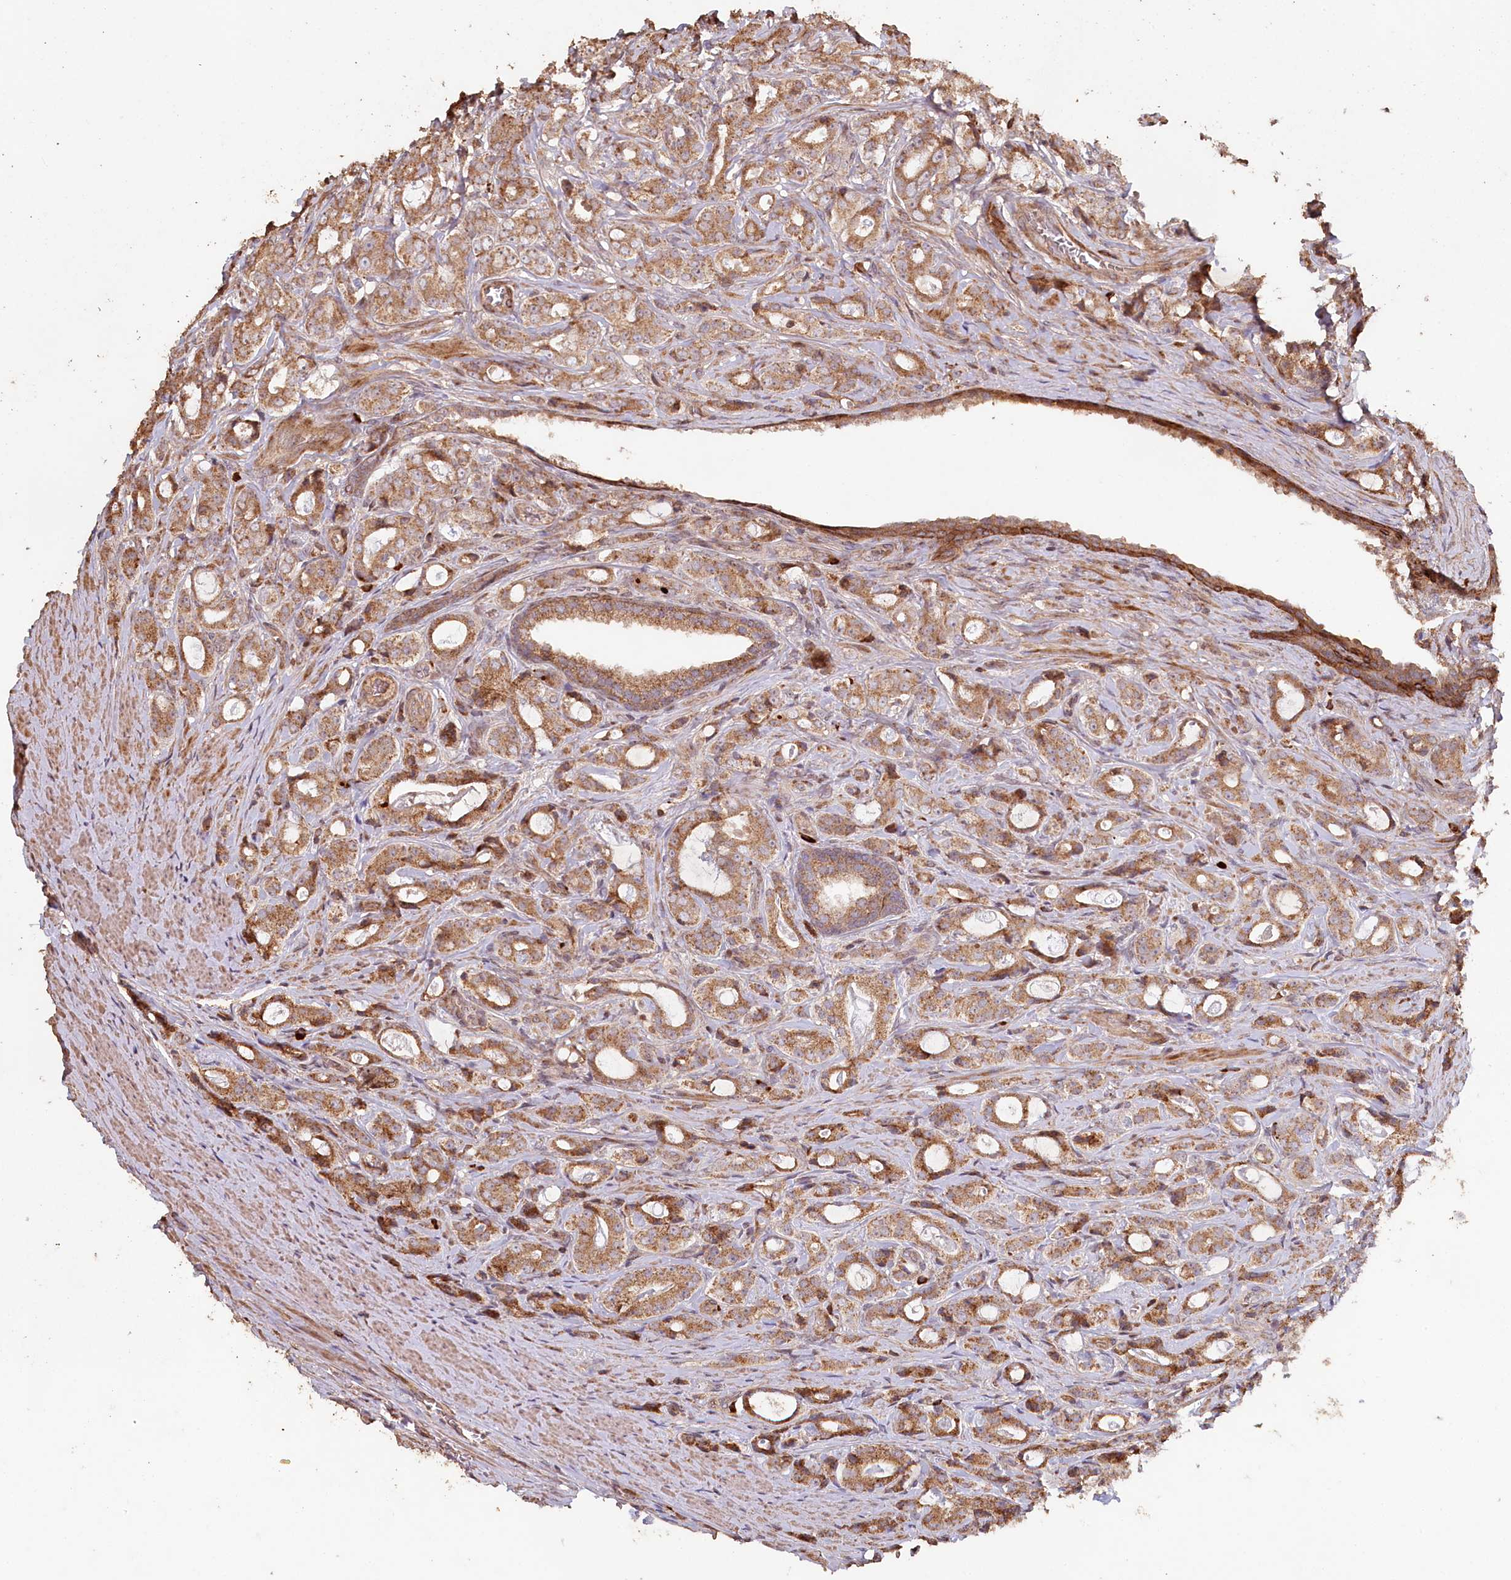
{"staining": {"intensity": "moderate", "quantity": ">75%", "location": "cytoplasmic/membranous"}, "tissue": "prostate cancer", "cell_type": "Tumor cells", "image_type": "cancer", "snomed": [{"axis": "morphology", "description": "Adenocarcinoma, High grade"}, {"axis": "topography", "description": "Prostate"}], "caption": "Brown immunohistochemical staining in adenocarcinoma (high-grade) (prostate) reveals moderate cytoplasmic/membranous expression in approximately >75% of tumor cells.", "gene": "HAL", "patient": {"sex": "male", "age": 63}}